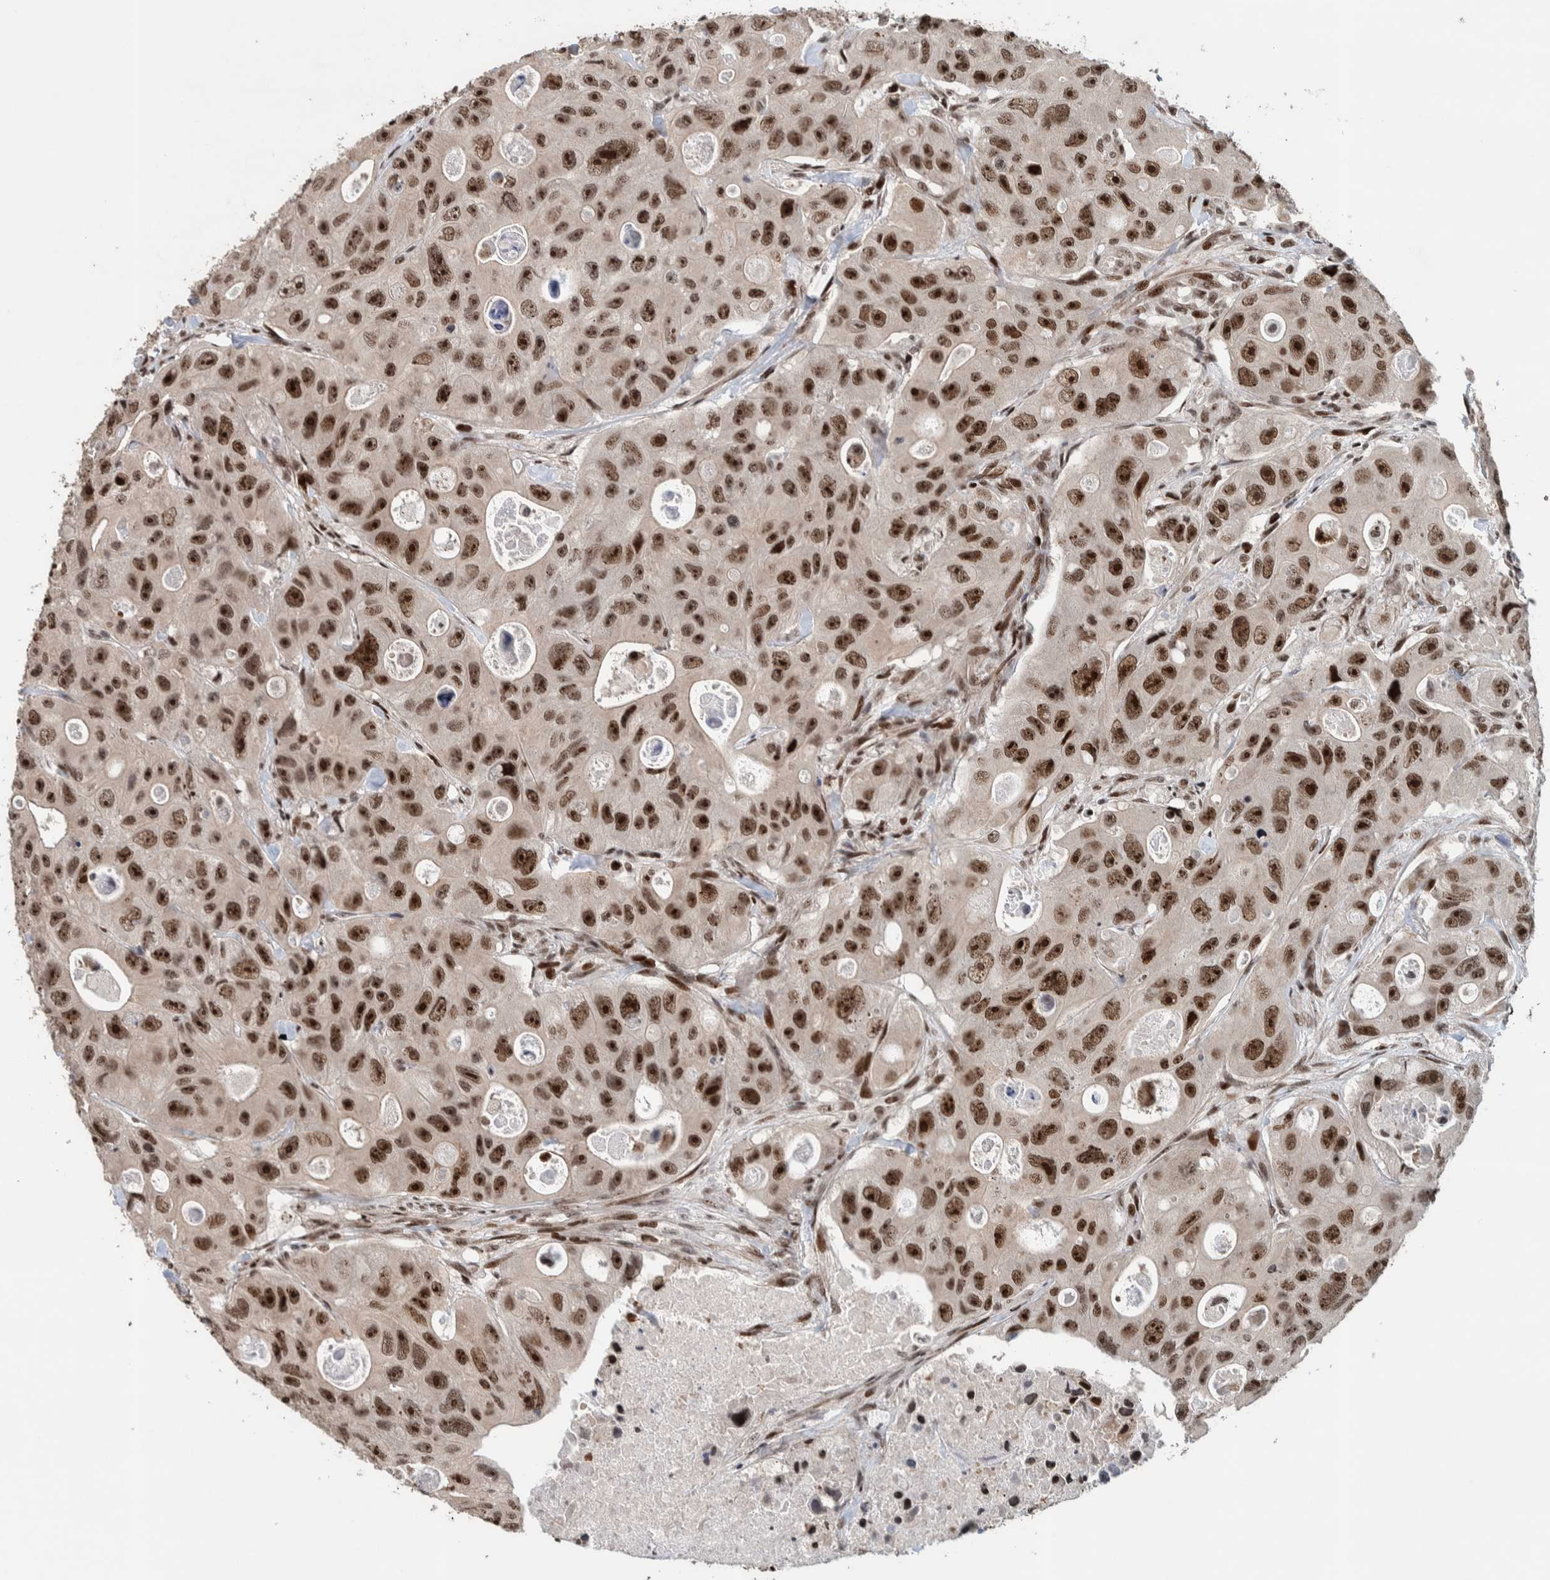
{"staining": {"intensity": "strong", "quantity": ">75%", "location": "nuclear"}, "tissue": "colorectal cancer", "cell_type": "Tumor cells", "image_type": "cancer", "snomed": [{"axis": "morphology", "description": "Adenocarcinoma, NOS"}, {"axis": "topography", "description": "Colon"}], "caption": "There is high levels of strong nuclear staining in tumor cells of adenocarcinoma (colorectal), as demonstrated by immunohistochemical staining (brown color).", "gene": "CHD4", "patient": {"sex": "female", "age": 46}}